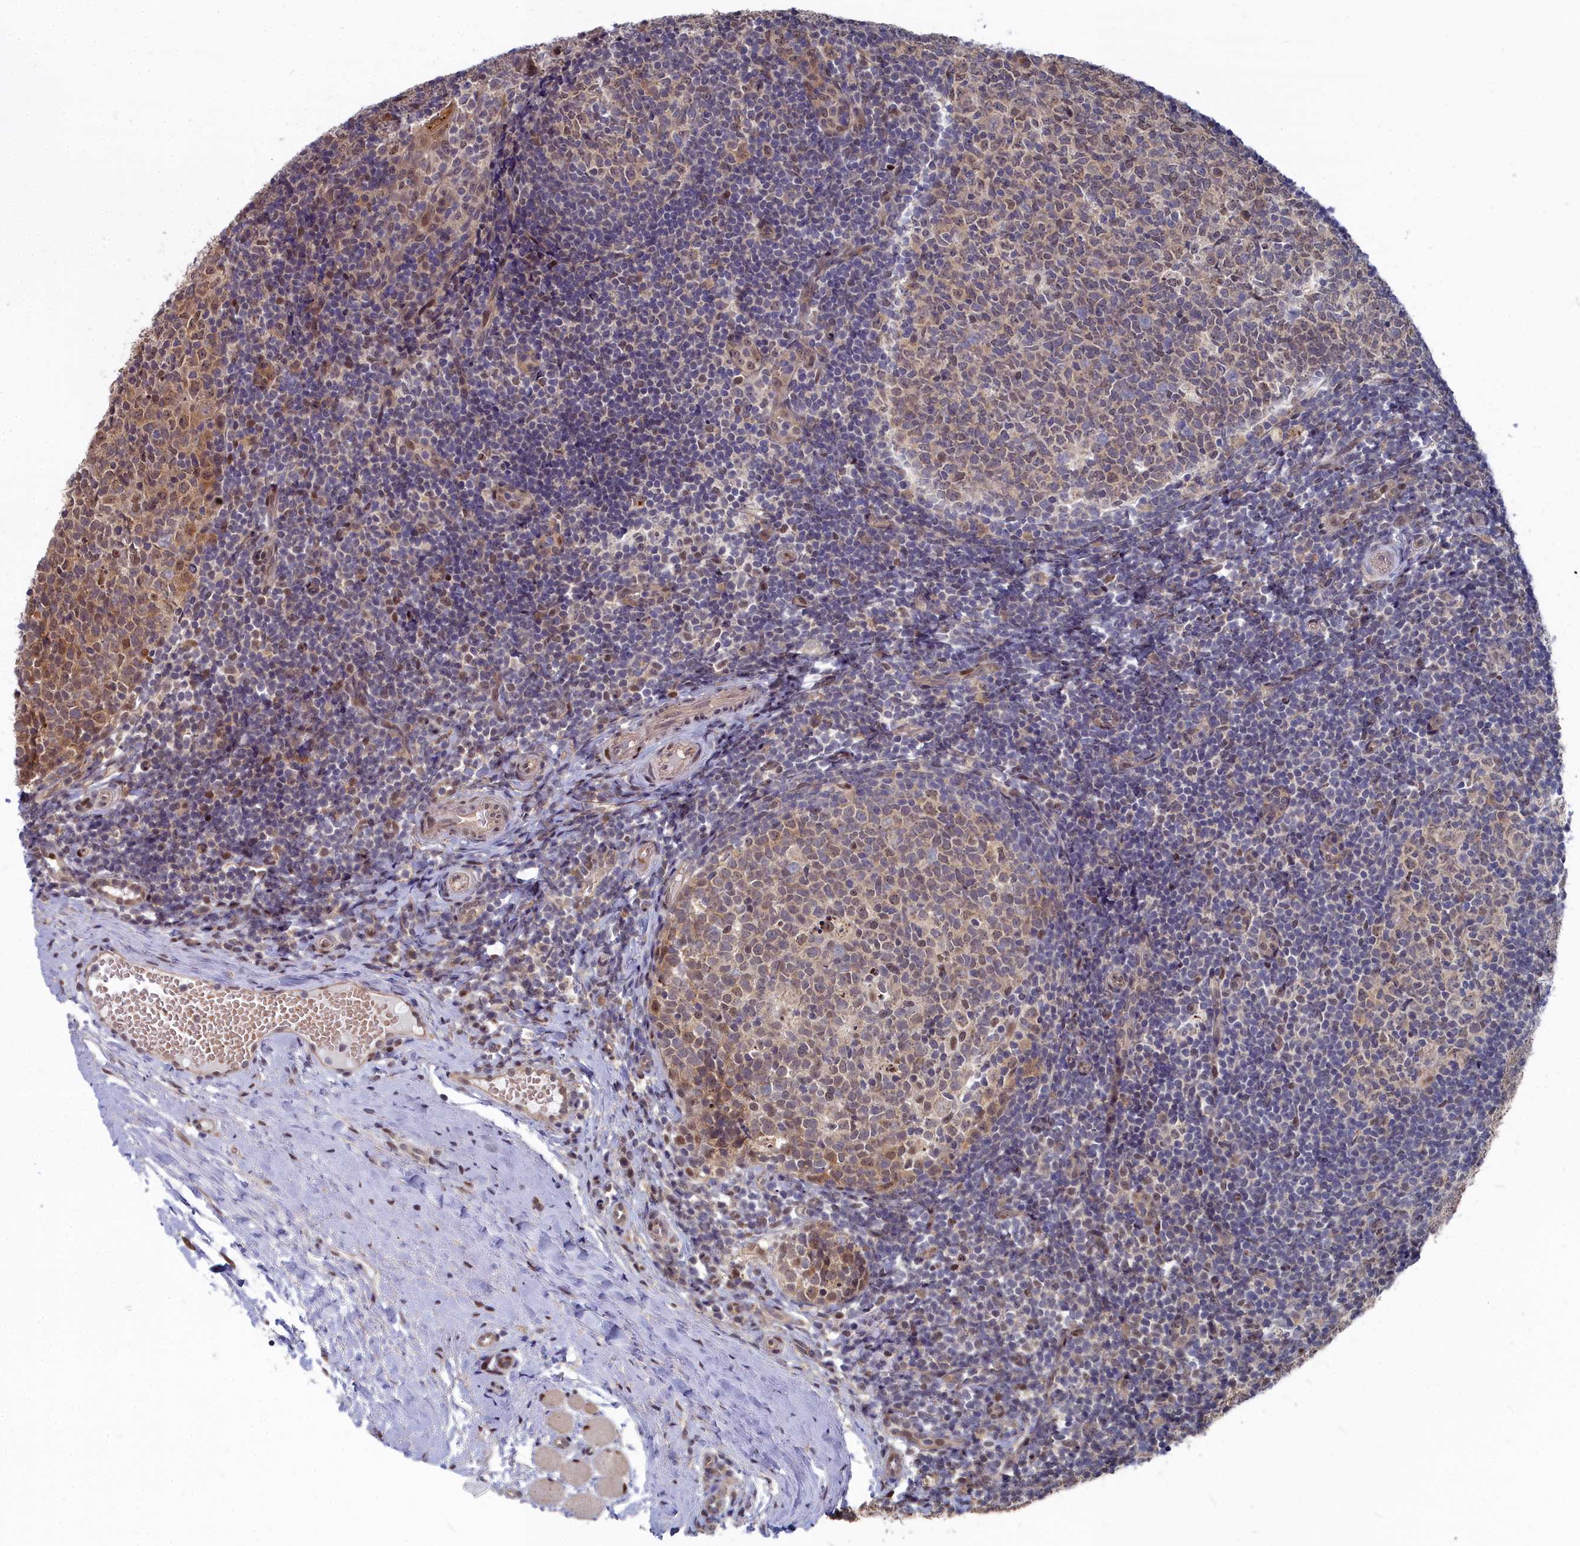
{"staining": {"intensity": "weak", "quantity": "<25%", "location": "cytoplasmic/membranous,nuclear"}, "tissue": "tonsil", "cell_type": "Germinal center cells", "image_type": "normal", "snomed": [{"axis": "morphology", "description": "Normal tissue, NOS"}, {"axis": "topography", "description": "Tonsil"}], "caption": "Germinal center cells are negative for protein expression in unremarkable human tonsil. (DAB immunohistochemistry visualized using brightfield microscopy, high magnification).", "gene": "RPS27A", "patient": {"sex": "female", "age": 19}}